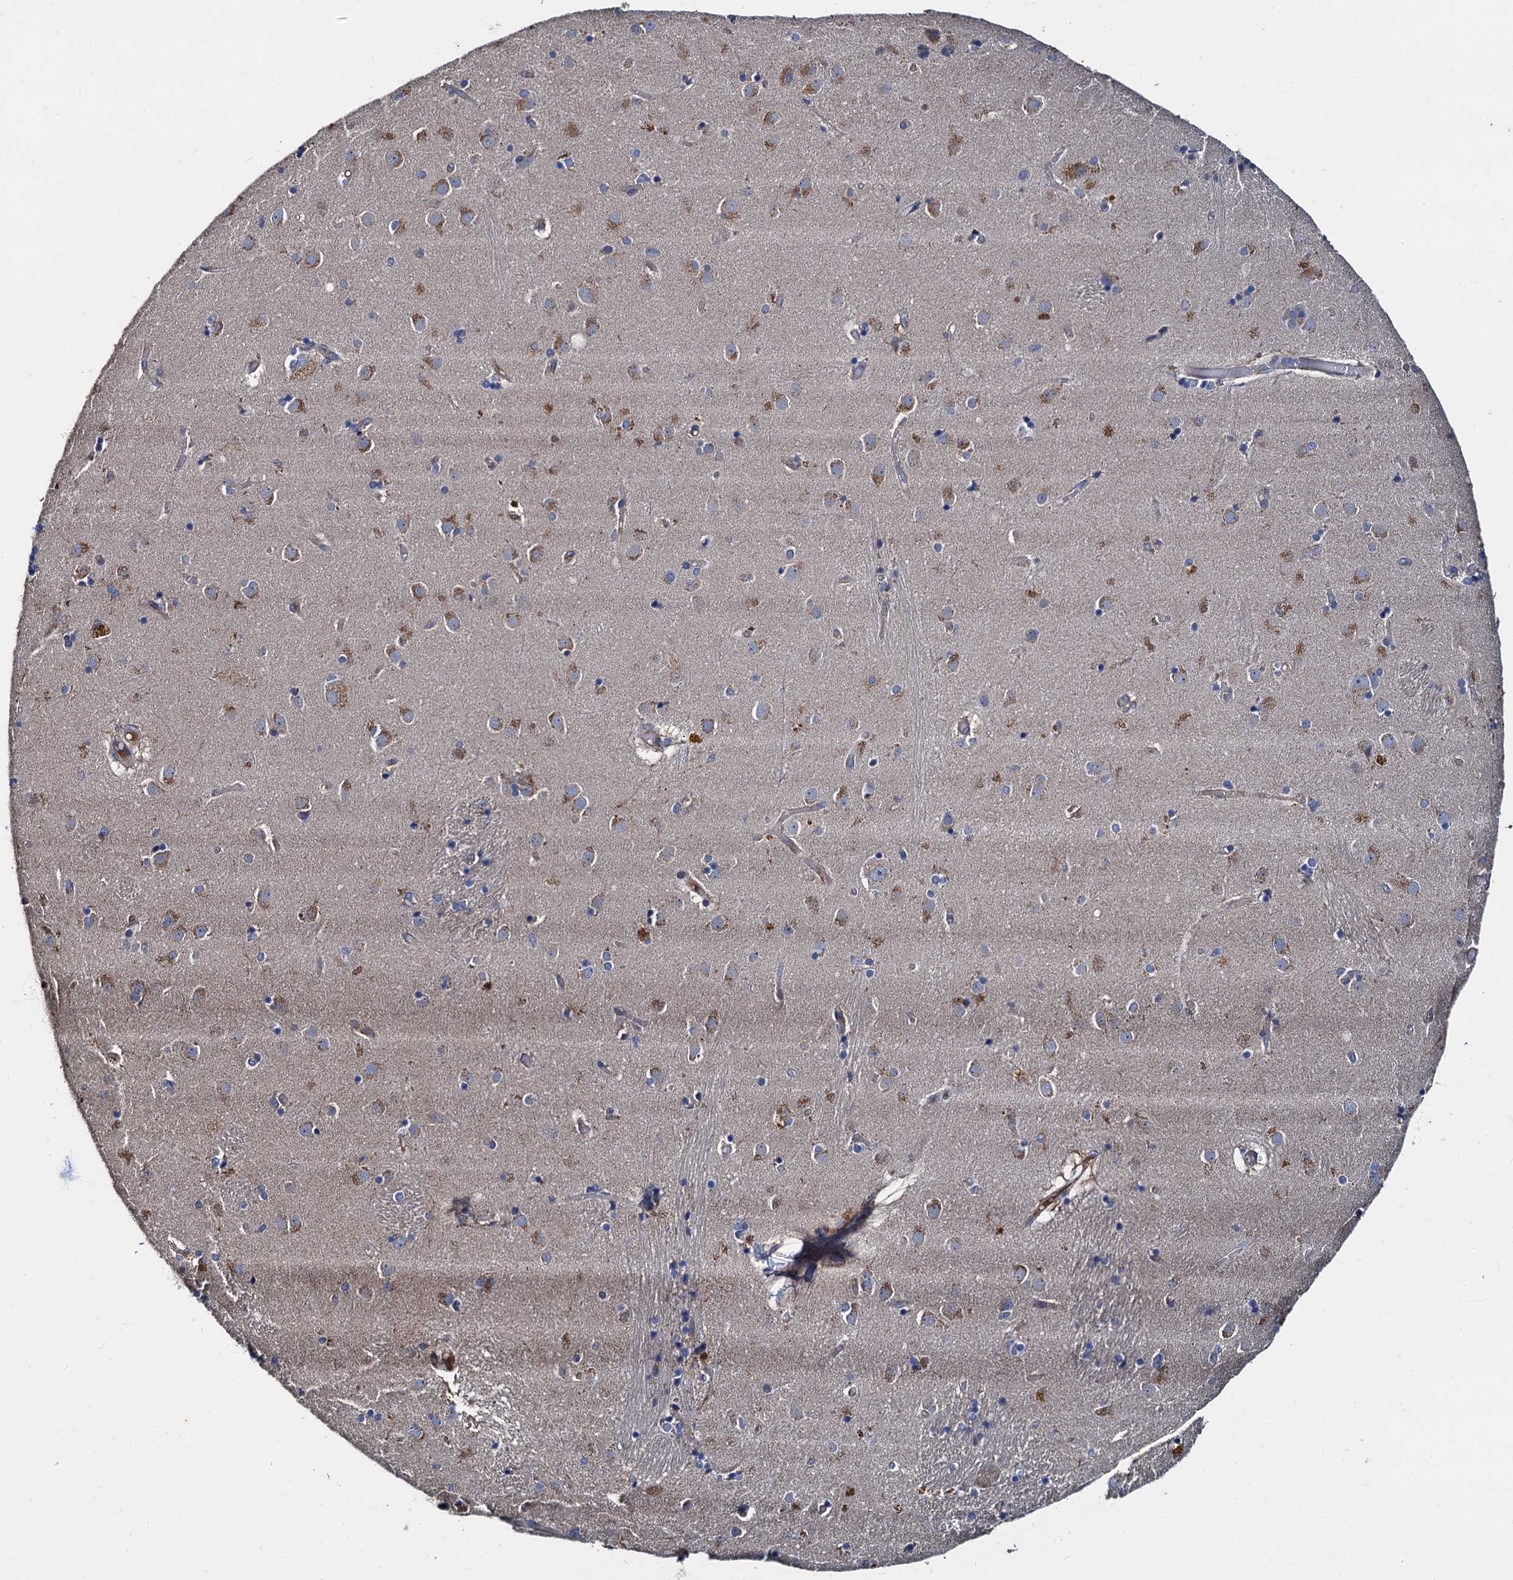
{"staining": {"intensity": "moderate", "quantity": "<25%", "location": "cytoplasmic/membranous"}, "tissue": "caudate", "cell_type": "Glial cells", "image_type": "normal", "snomed": [{"axis": "morphology", "description": "Normal tissue, NOS"}, {"axis": "topography", "description": "Lateral ventricle wall"}], "caption": "Glial cells display low levels of moderate cytoplasmic/membranous expression in about <25% of cells in unremarkable human caudate.", "gene": "NGRN", "patient": {"sex": "male", "age": 70}}